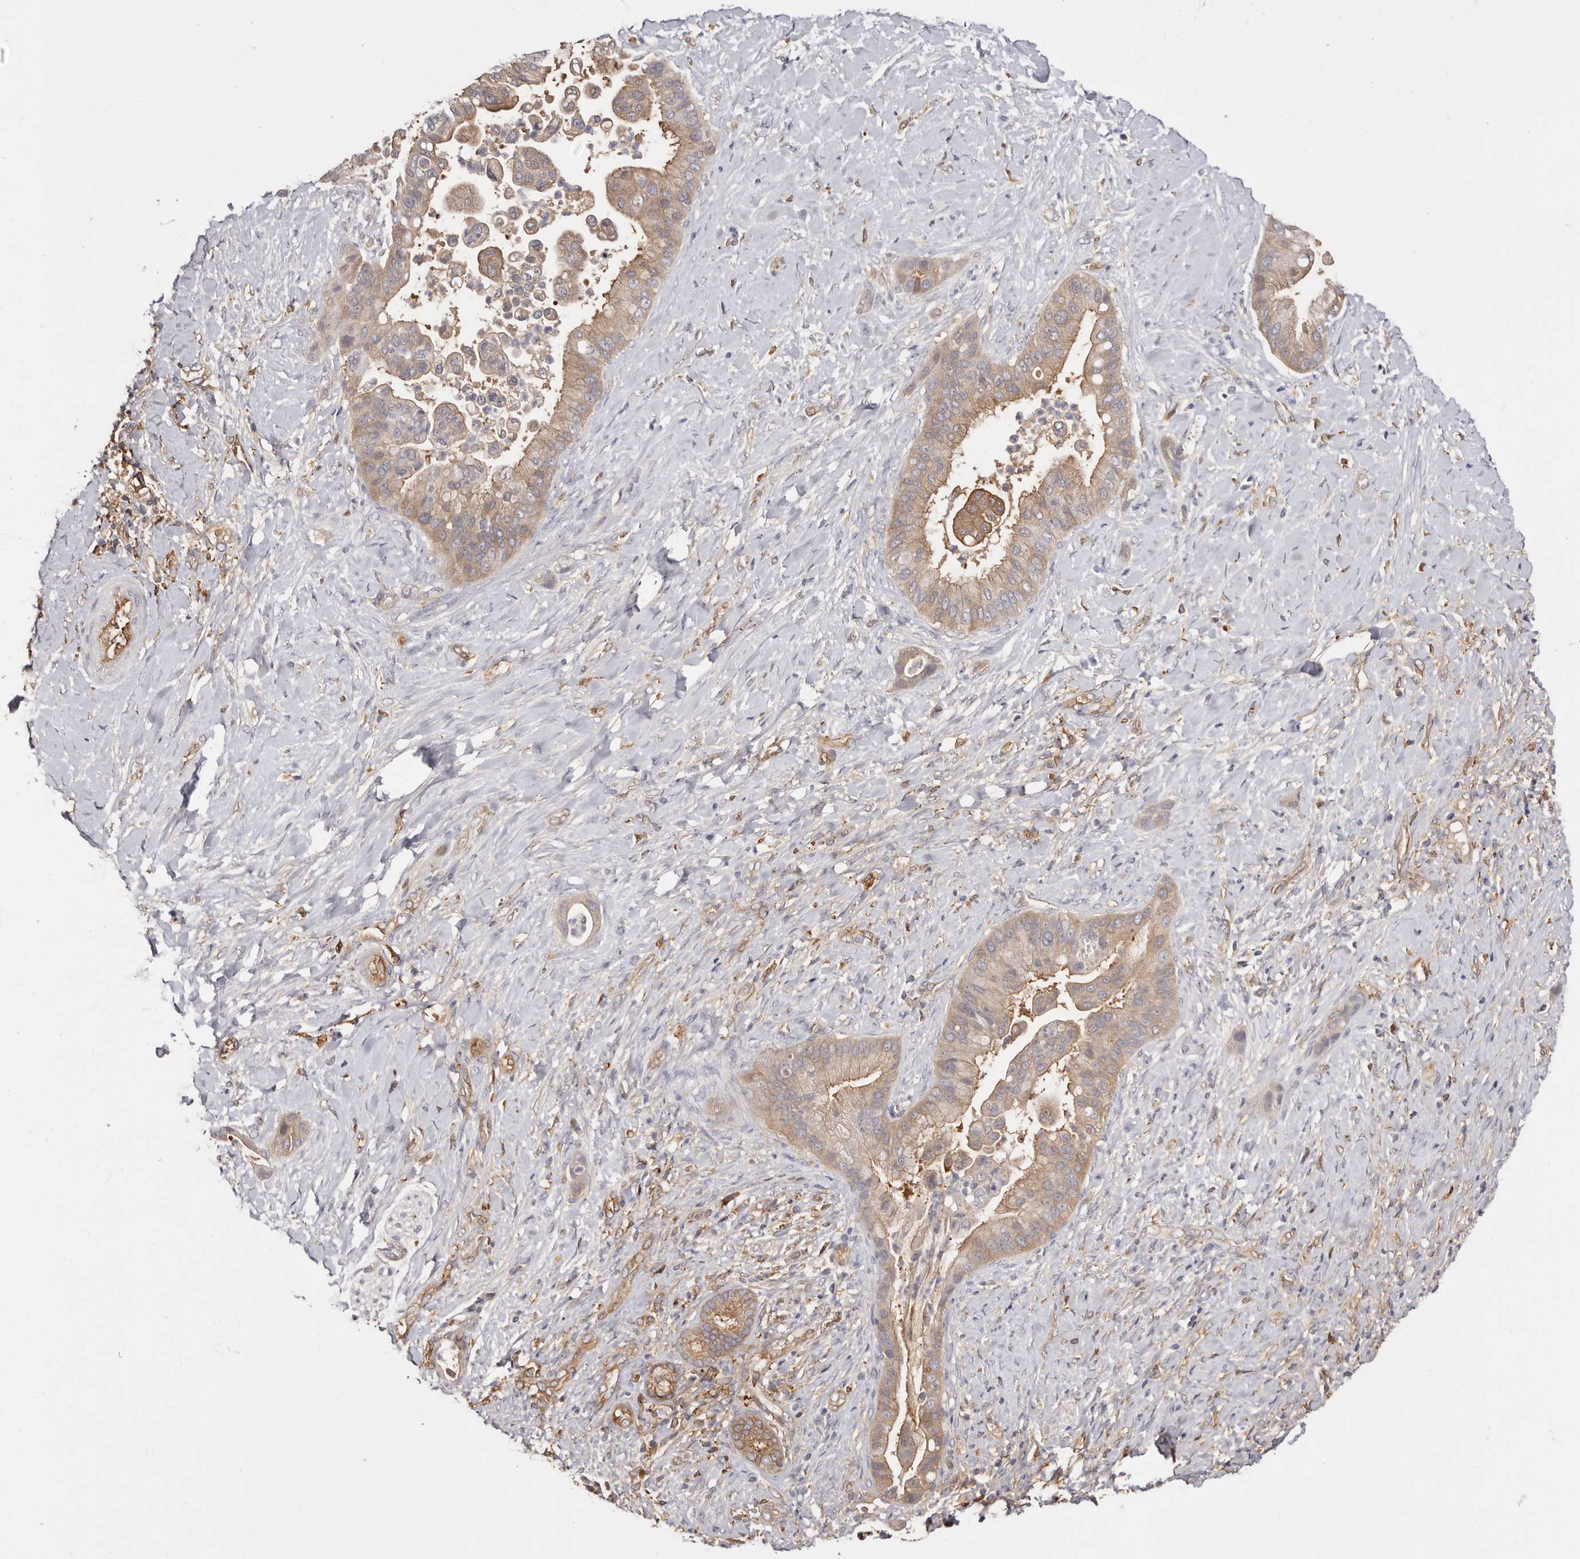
{"staining": {"intensity": "moderate", "quantity": ">75%", "location": "cytoplasmic/membranous"}, "tissue": "liver cancer", "cell_type": "Tumor cells", "image_type": "cancer", "snomed": [{"axis": "morphology", "description": "Cholangiocarcinoma"}, {"axis": "topography", "description": "Liver"}], "caption": "This histopathology image exhibits cholangiocarcinoma (liver) stained with immunohistochemistry to label a protein in brown. The cytoplasmic/membranous of tumor cells show moderate positivity for the protein. Nuclei are counter-stained blue.", "gene": "LAP3", "patient": {"sex": "female", "age": 54}}